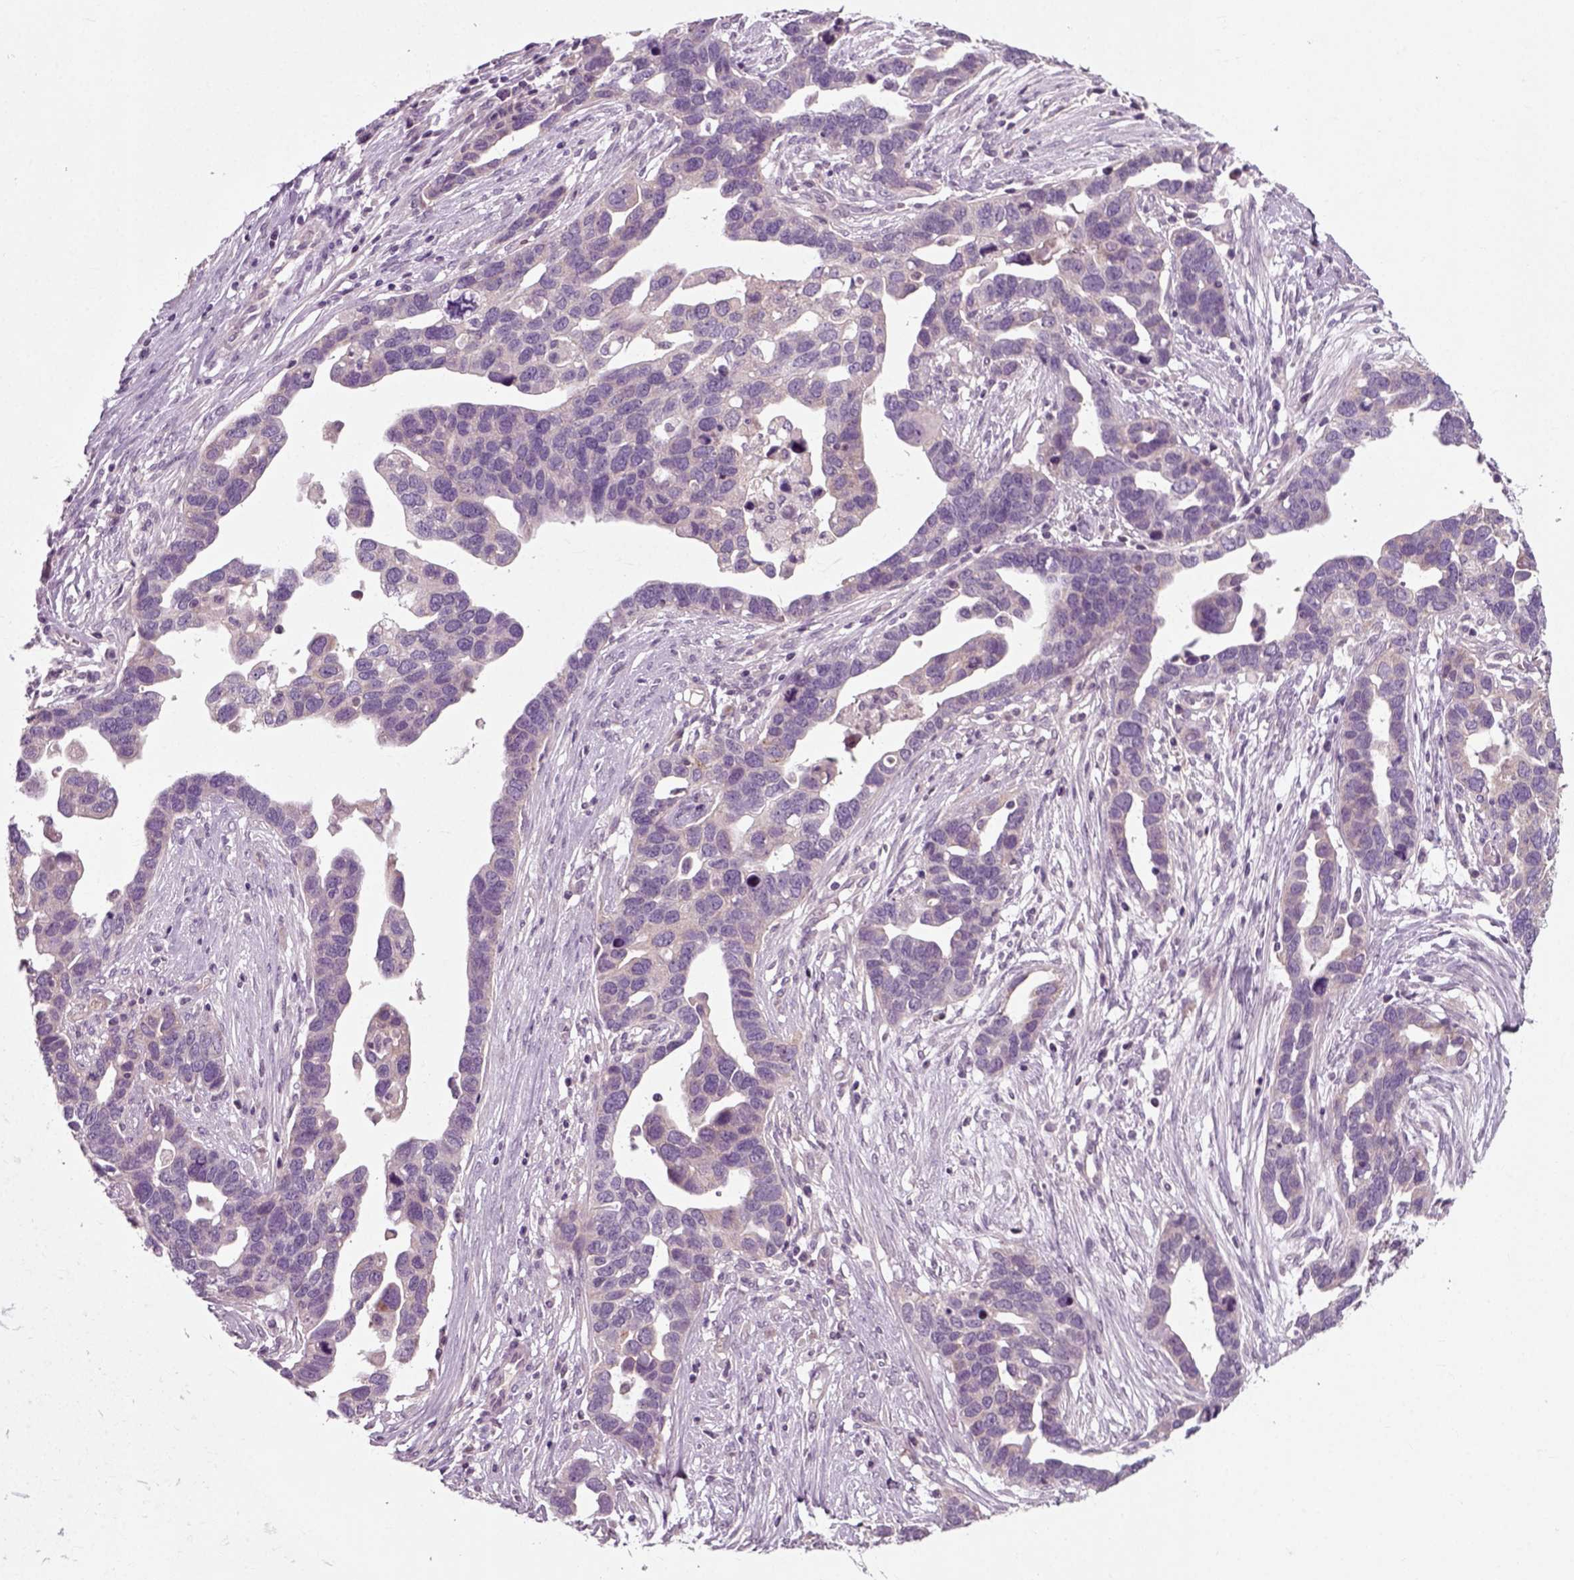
{"staining": {"intensity": "weak", "quantity": "<25%", "location": "cytoplasmic/membranous"}, "tissue": "ovarian cancer", "cell_type": "Tumor cells", "image_type": "cancer", "snomed": [{"axis": "morphology", "description": "Cystadenocarcinoma, serous, NOS"}, {"axis": "topography", "description": "Ovary"}], "caption": "Human ovarian serous cystadenocarcinoma stained for a protein using immunohistochemistry demonstrates no positivity in tumor cells.", "gene": "RND2", "patient": {"sex": "female", "age": 54}}